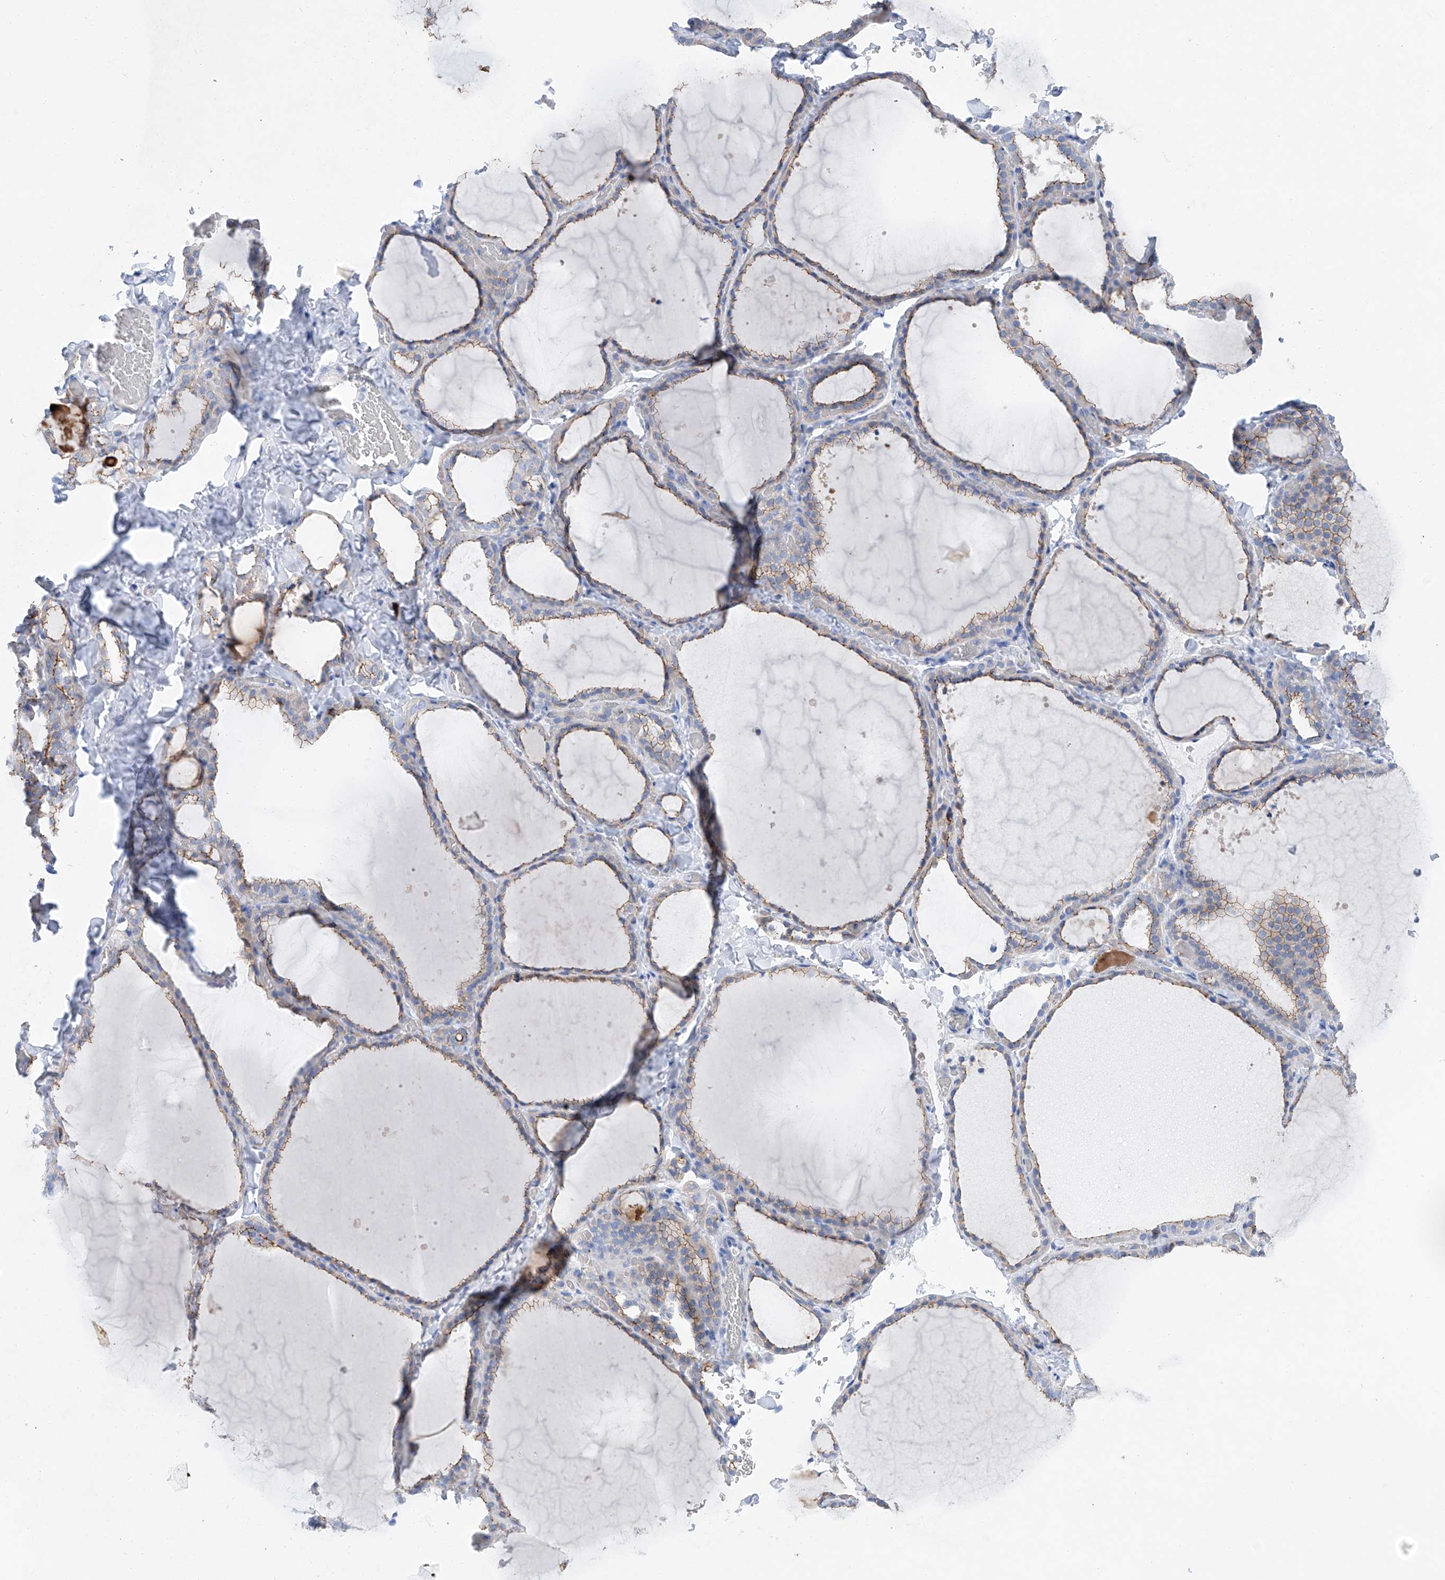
{"staining": {"intensity": "moderate", "quantity": "25%-75%", "location": "cytoplasmic/membranous"}, "tissue": "thyroid gland", "cell_type": "Glandular cells", "image_type": "normal", "snomed": [{"axis": "morphology", "description": "Normal tissue, NOS"}, {"axis": "topography", "description": "Thyroid gland"}], "caption": "Immunohistochemistry (IHC) (DAB) staining of benign thyroid gland displays moderate cytoplasmic/membranous protein positivity in about 25%-75% of glandular cells. The staining is performed using DAB (3,3'-diaminobenzidine) brown chromogen to label protein expression. The nuclei are counter-stained blue using hematoxylin.", "gene": "MAGI1", "patient": {"sex": "female", "age": 22}}